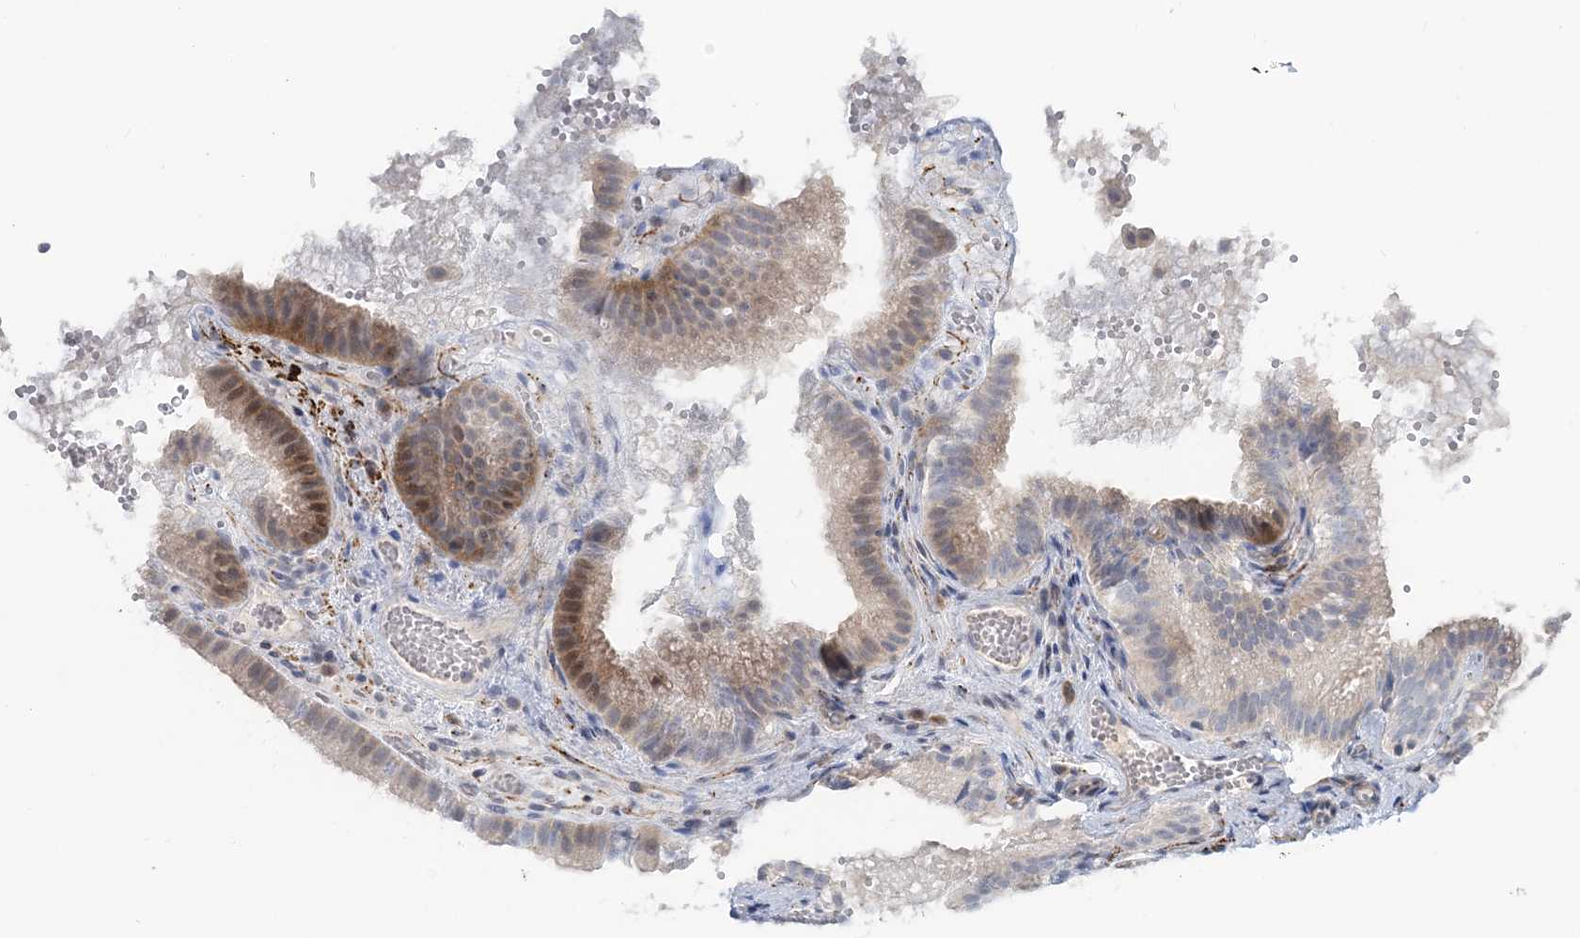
{"staining": {"intensity": "moderate", "quantity": "<25%", "location": "cytoplasmic/membranous,nuclear"}, "tissue": "gallbladder", "cell_type": "Glandular cells", "image_type": "normal", "snomed": [{"axis": "morphology", "description": "Normal tissue, NOS"}, {"axis": "topography", "description": "Gallbladder"}], "caption": "An IHC photomicrograph of benign tissue is shown. Protein staining in brown highlights moderate cytoplasmic/membranous,nuclear positivity in gallbladder within glandular cells.", "gene": "SNED1", "patient": {"sex": "female", "age": 30}}